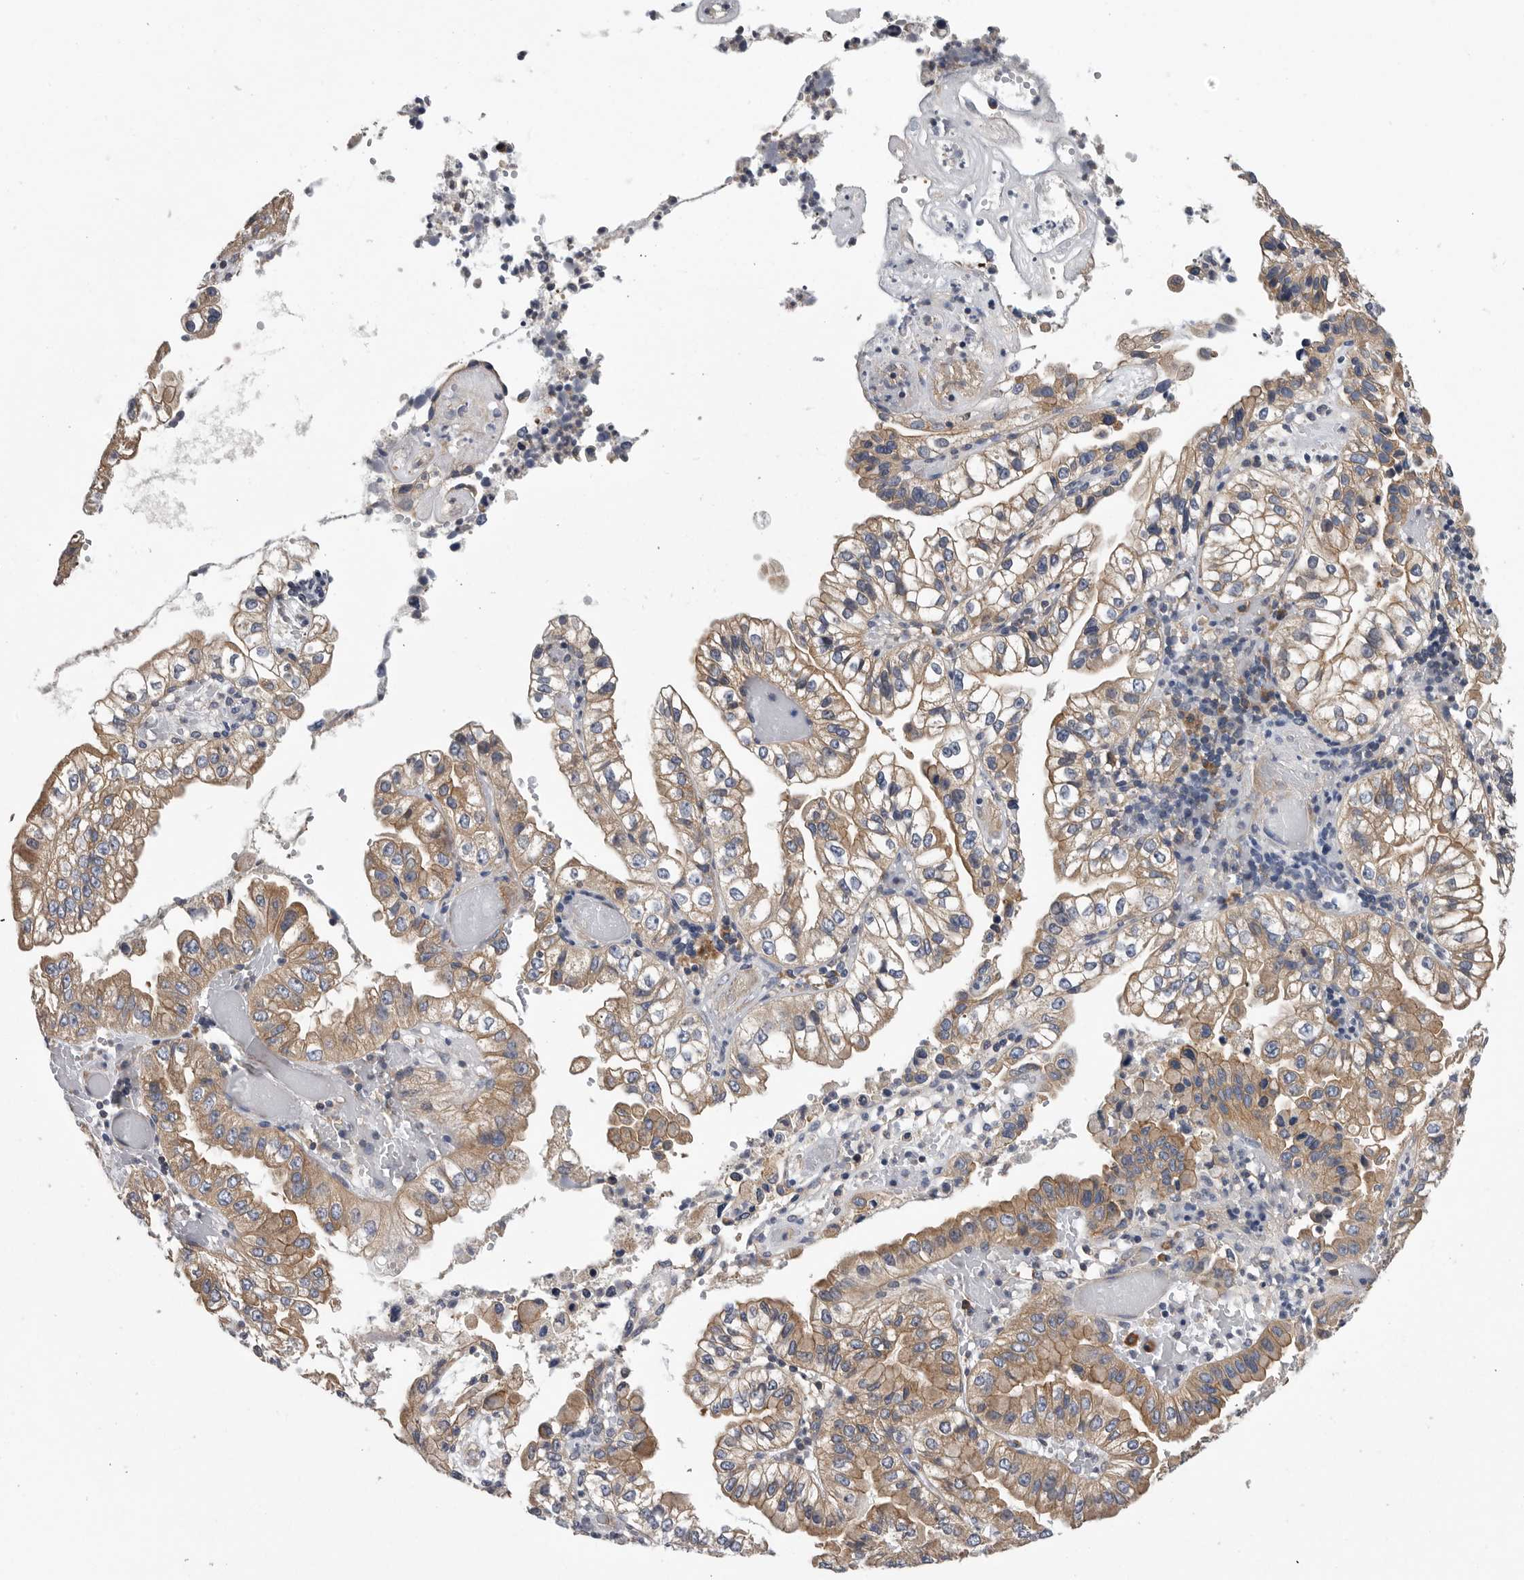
{"staining": {"intensity": "moderate", "quantity": ">75%", "location": "cytoplasmic/membranous"}, "tissue": "liver cancer", "cell_type": "Tumor cells", "image_type": "cancer", "snomed": [{"axis": "morphology", "description": "Cholangiocarcinoma"}, {"axis": "topography", "description": "Liver"}], "caption": "A high-resolution image shows immunohistochemistry (IHC) staining of cholangiocarcinoma (liver), which shows moderate cytoplasmic/membranous staining in about >75% of tumor cells.", "gene": "OXR1", "patient": {"sex": "female", "age": 79}}